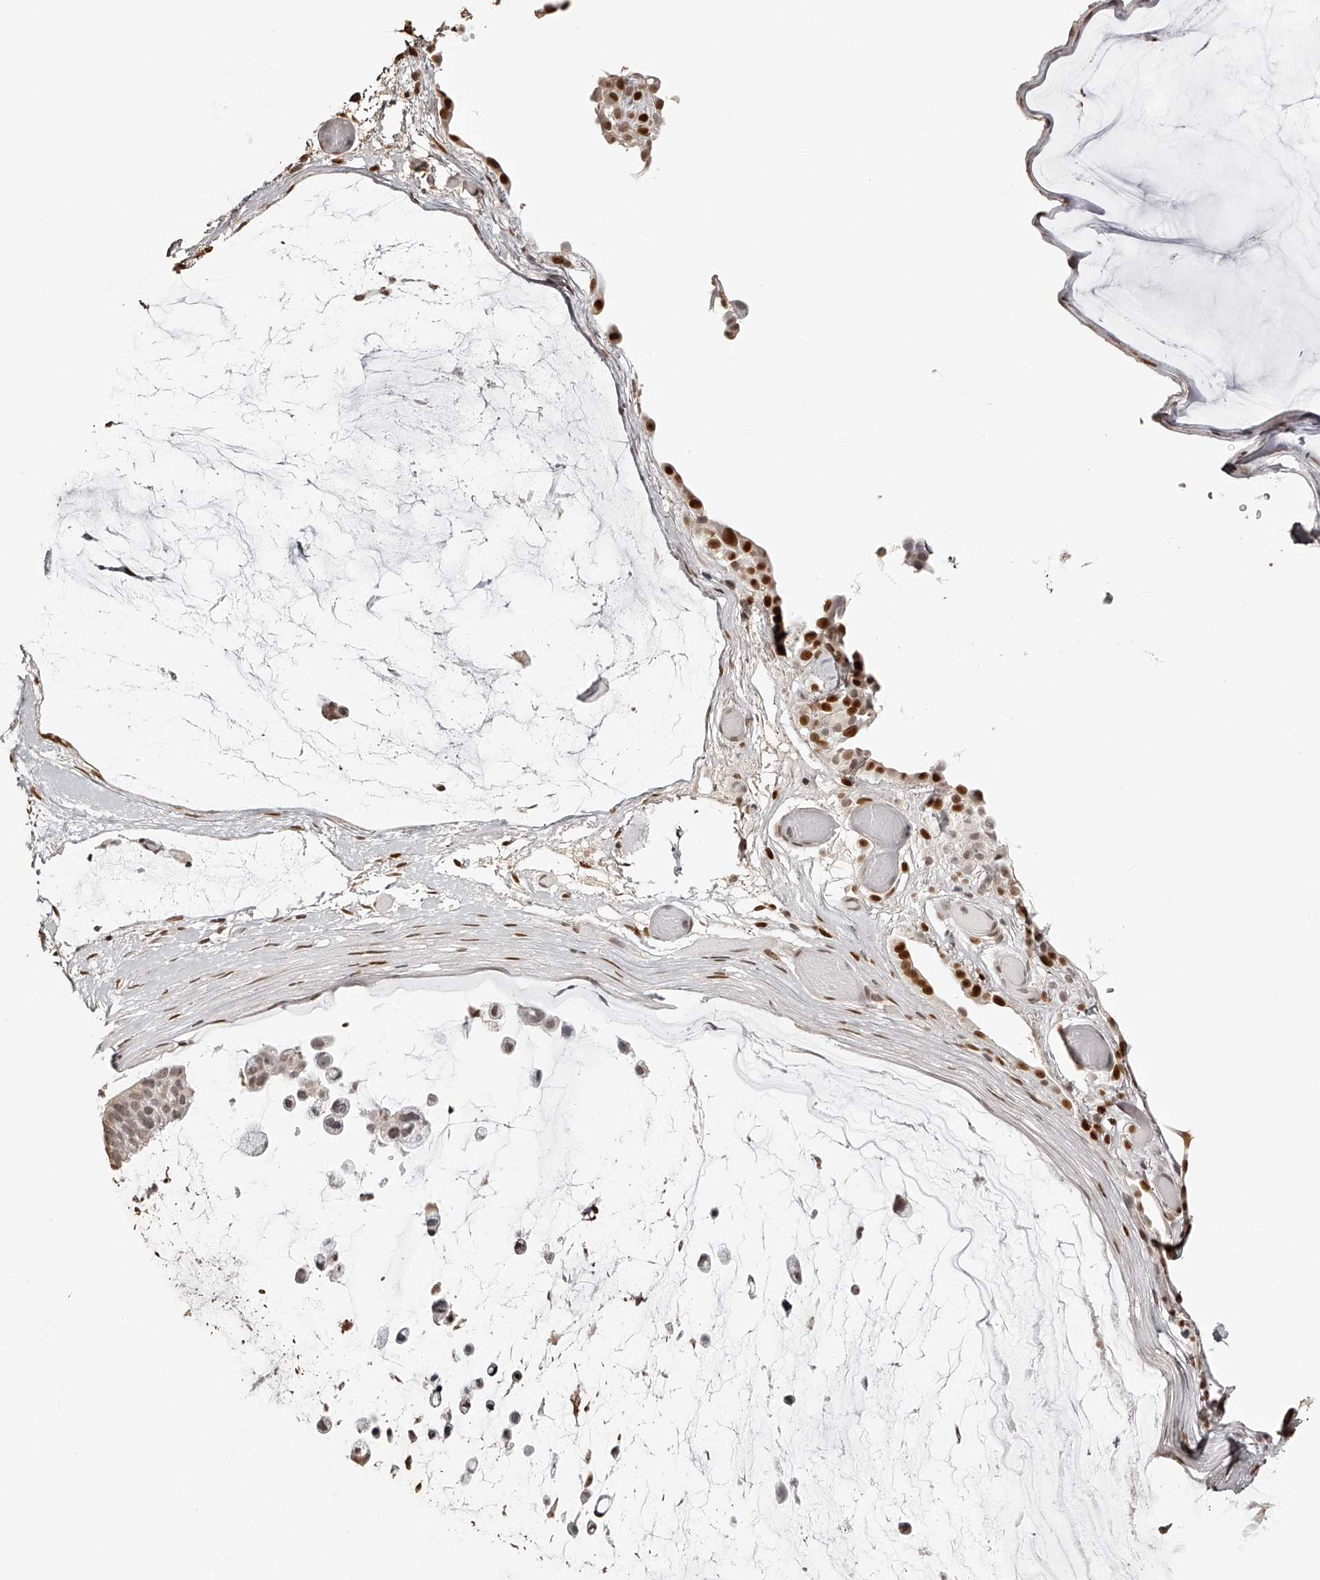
{"staining": {"intensity": "strong", "quantity": "25%-75%", "location": "nuclear"}, "tissue": "ovarian cancer", "cell_type": "Tumor cells", "image_type": "cancer", "snomed": [{"axis": "morphology", "description": "Cystadenocarcinoma, mucinous, NOS"}, {"axis": "topography", "description": "Ovary"}], "caption": "A high amount of strong nuclear positivity is identified in approximately 25%-75% of tumor cells in ovarian cancer tissue. (DAB (3,3'-diaminobenzidine) = brown stain, brightfield microscopy at high magnification).", "gene": "ZNF503", "patient": {"sex": "female", "age": 39}}